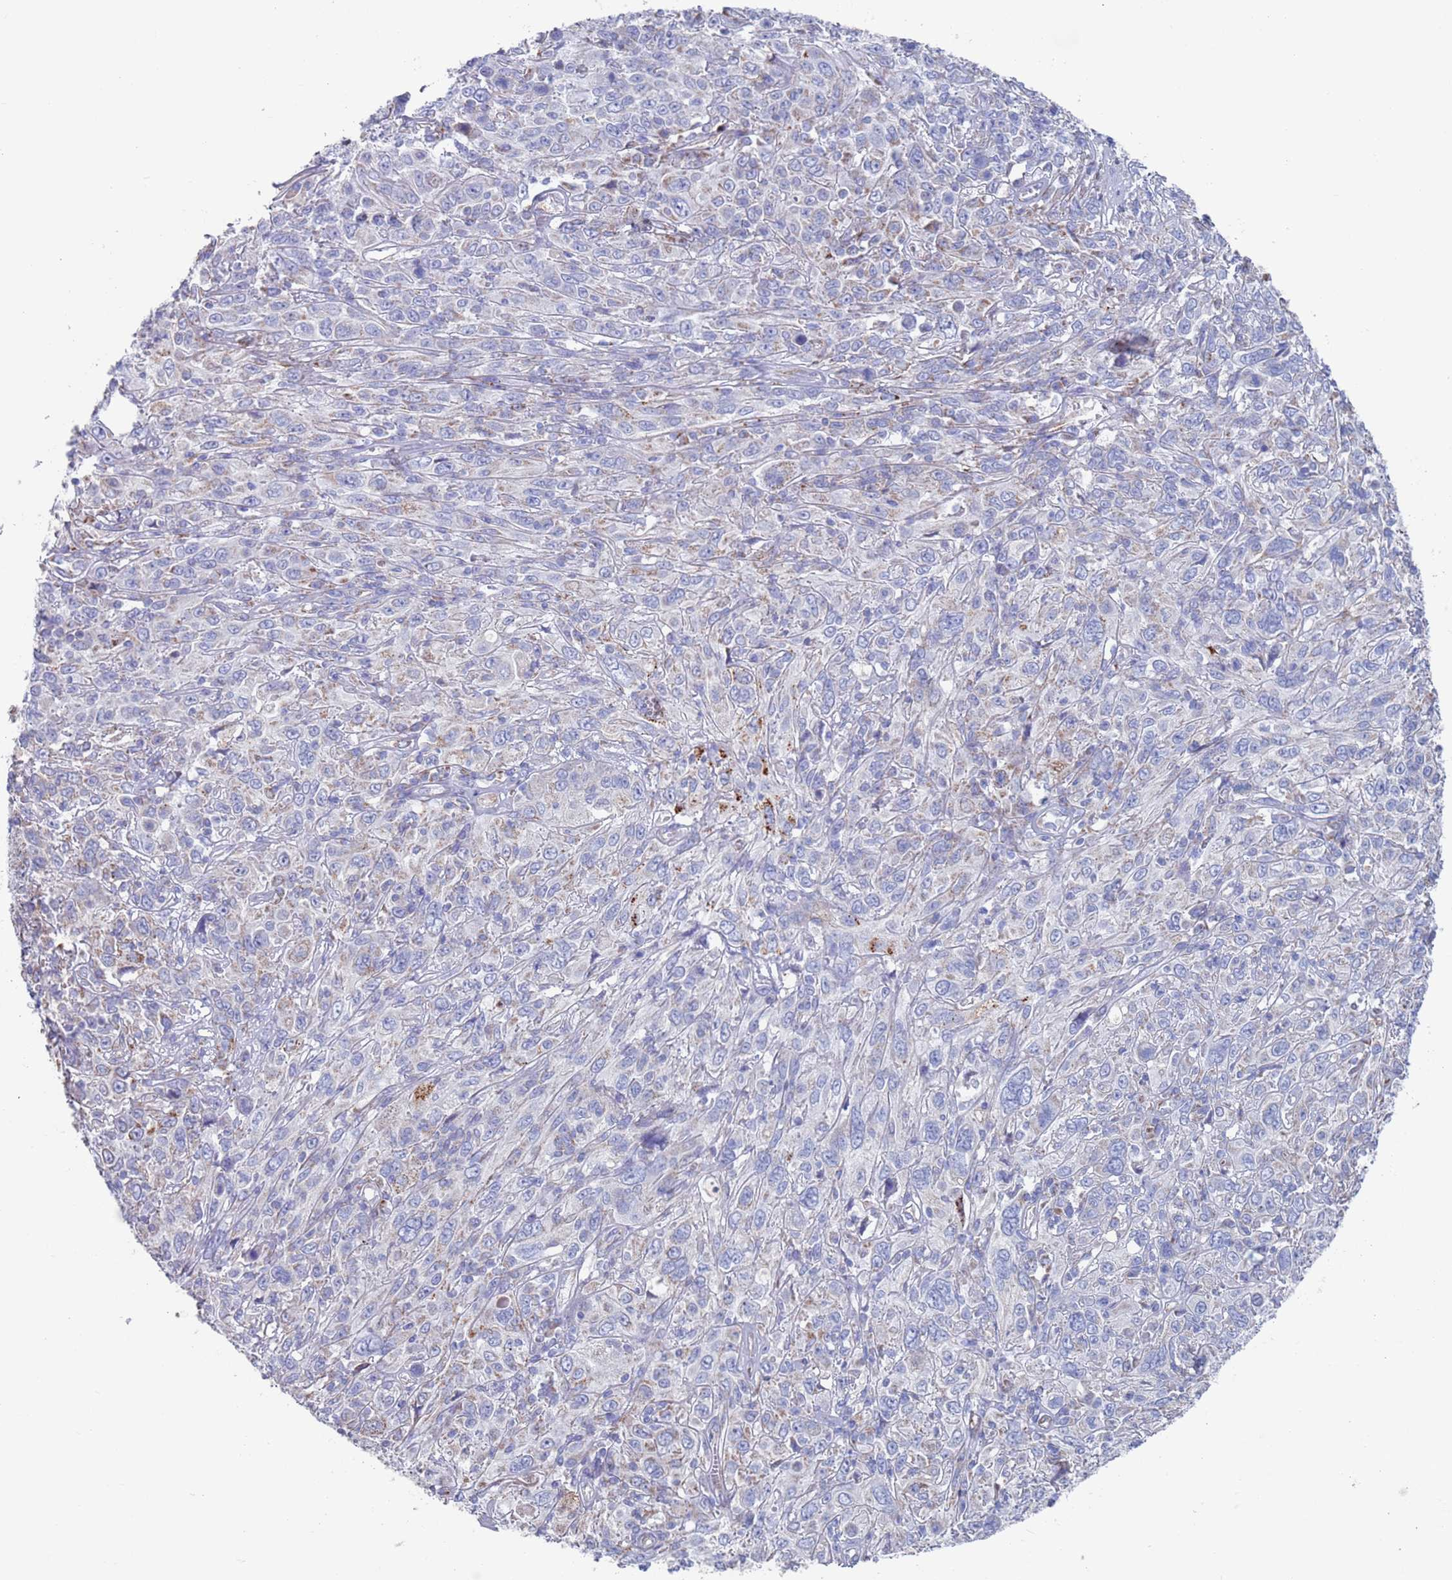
{"staining": {"intensity": "strong", "quantity": "<25%", "location": "cytoplasmic/membranous"}, "tissue": "cervical cancer", "cell_type": "Tumor cells", "image_type": "cancer", "snomed": [{"axis": "morphology", "description": "Squamous cell carcinoma, NOS"}, {"axis": "topography", "description": "Cervix"}], "caption": "Strong cytoplasmic/membranous protein staining is identified in approximately <25% of tumor cells in cervical cancer.", "gene": "MRPL22", "patient": {"sex": "female", "age": 46}}